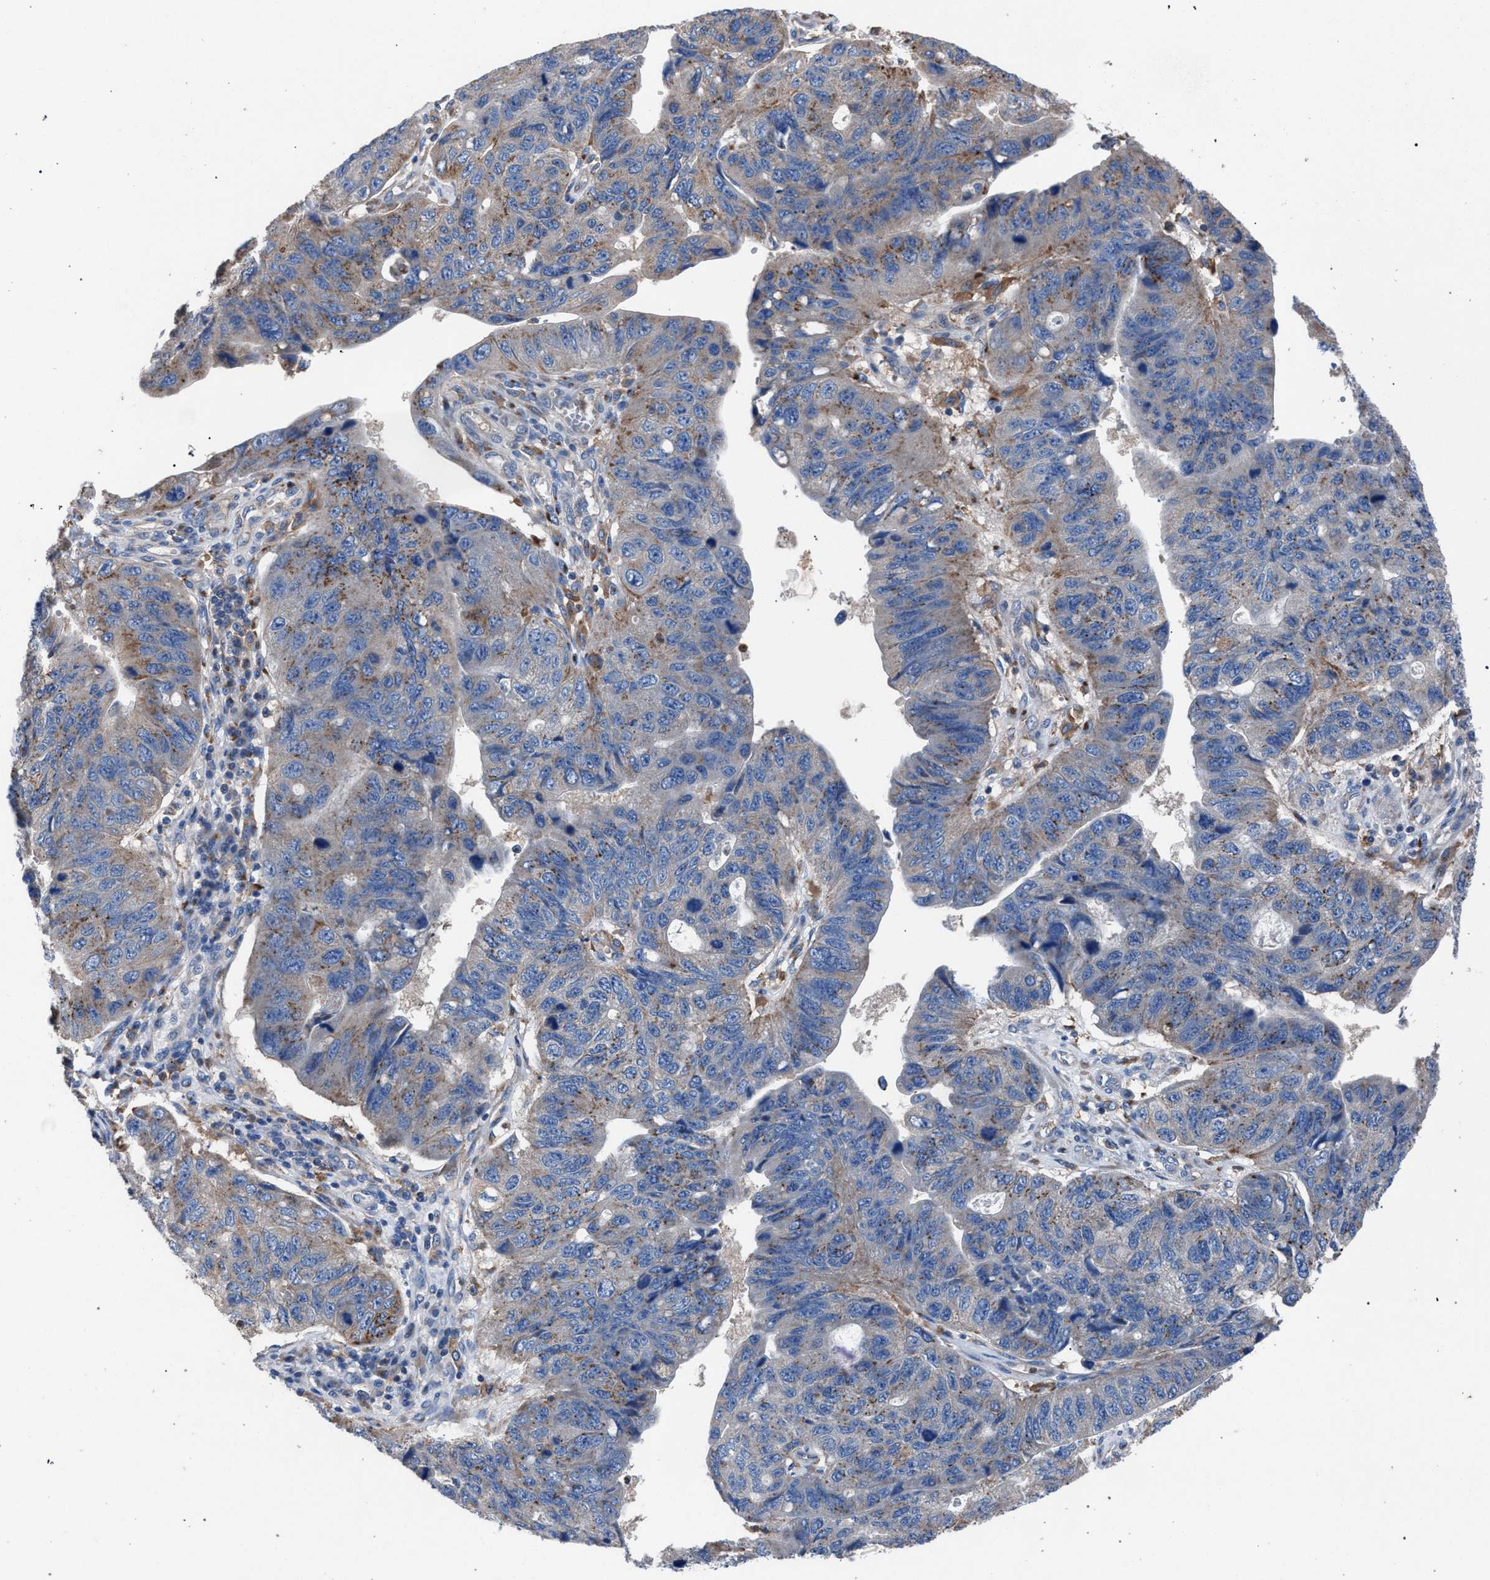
{"staining": {"intensity": "moderate", "quantity": "25%-75%", "location": "cytoplasmic/membranous"}, "tissue": "stomach cancer", "cell_type": "Tumor cells", "image_type": "cancer", "snomed": [{"axis": "morphology", "description": "Adenocarcinoma, NOS"}, {"axis": "topography", "description": "Stomach"}], "caption": "High-magnification brightfield microscopy of adenocarcinoma (stomach) stained with DAB (brown) and counterstained with hematoxylin (blue). tumor cells exhibit moderate cytoplasmic/membranous staining is identified in about25%-75% of cells. The staining was performed using DAB (3,3'-diaminobenzidine), with brown indicating positive protein expression. Nuclei are stained blue with hematoxylin.", "gene": "ATP6V0A1", "patient": {"sex": "male", "age": 59}}